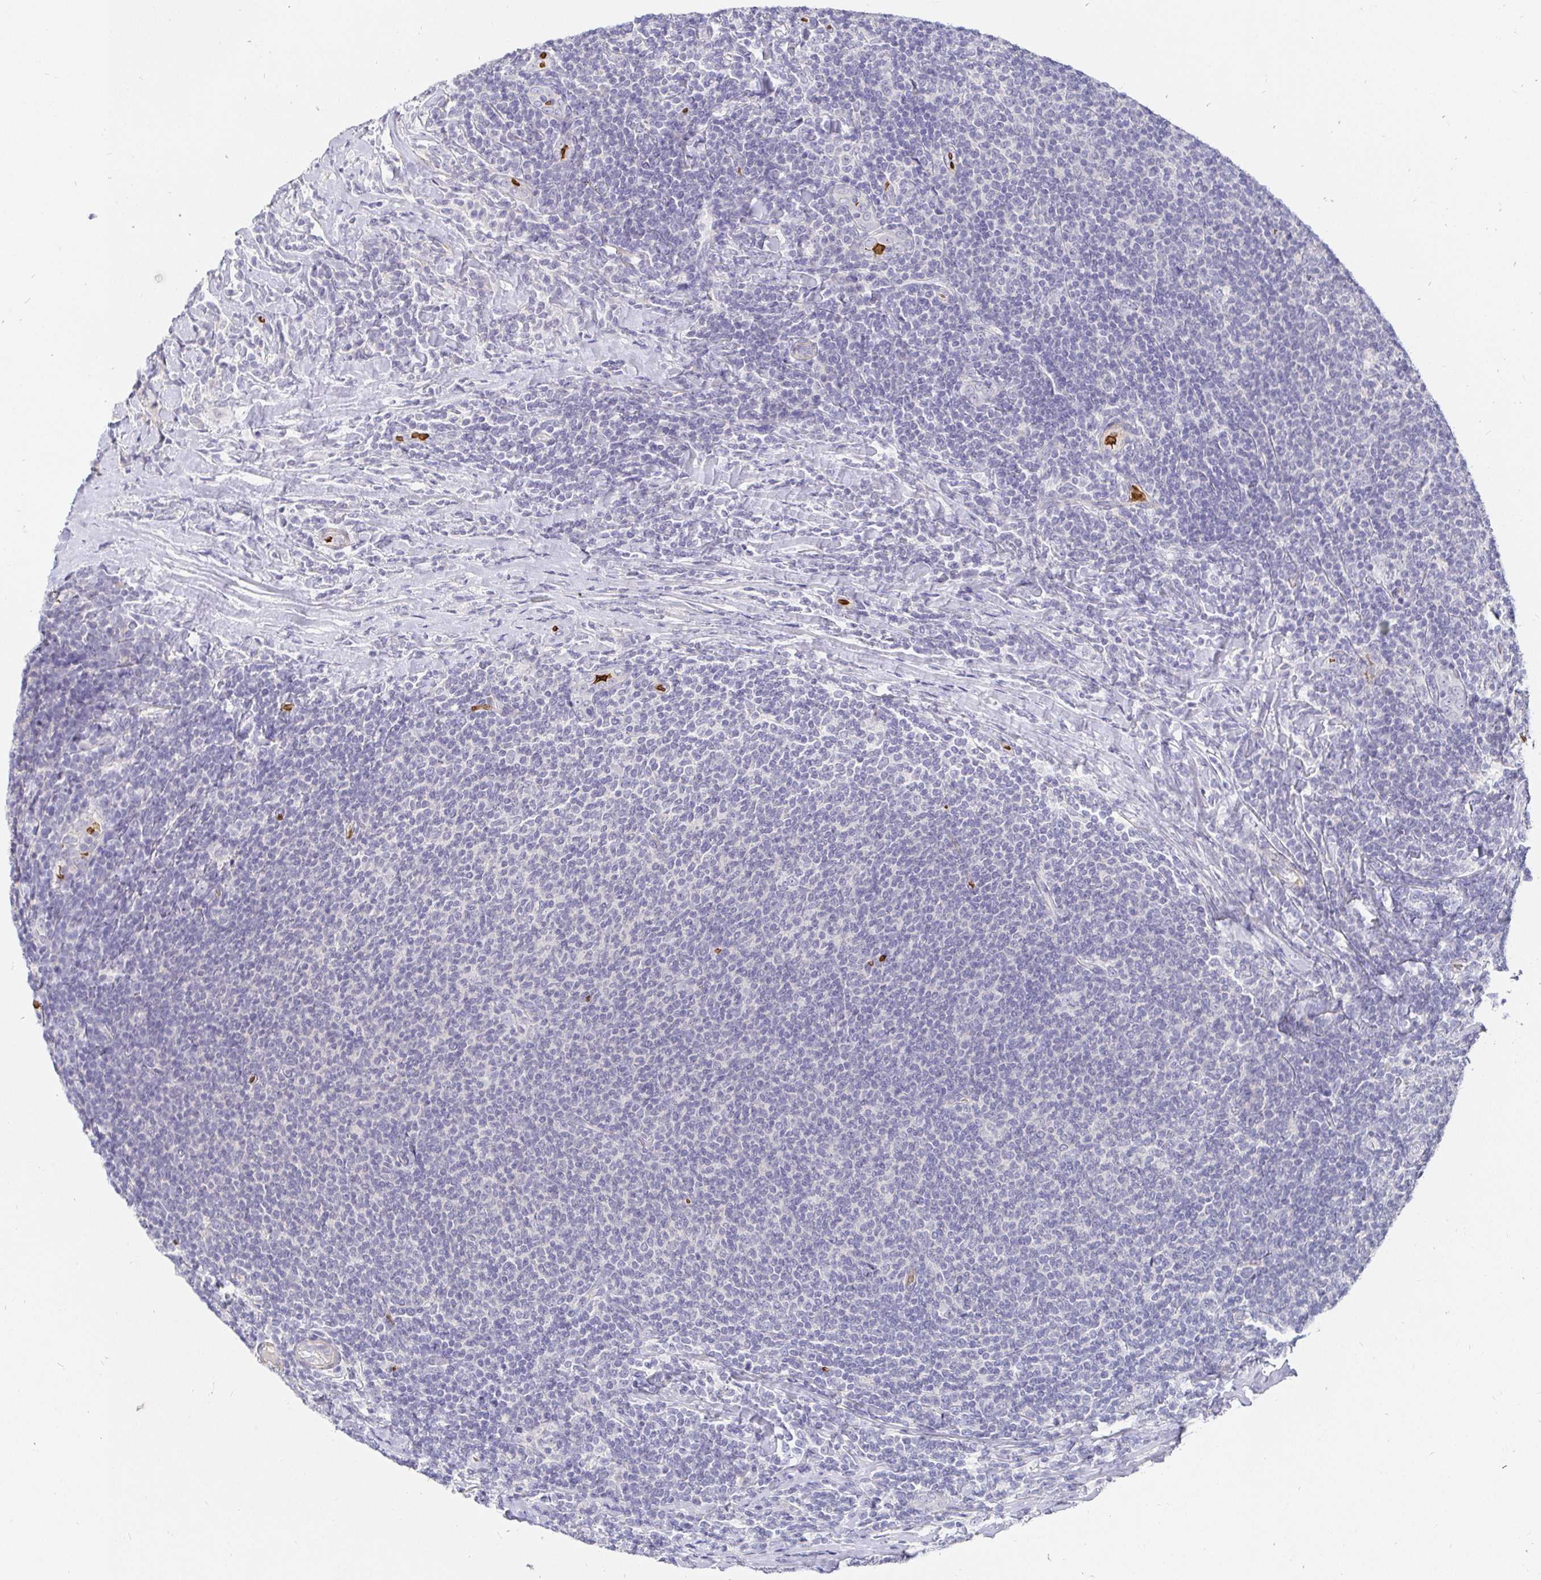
{"staining": {"intensity": "negative", "quantity": "none", "location": "none"}, "tissue": "lymphoma", "cell_type": "Tumor cells", "image_type": "cancer", "snomed": [{"axis": "morphology", "description": "Malignant lymphoma, non-Hodgkin's type, Low grade"}, {"axis": "topography", "description": "Lymph node"}], "caption": "Immunohistochemistry (IHC) histopathology image of malignant lymphoma, non-Hodgkin's type (low-grade) stained for a protein (brown), which displays no staining in tumor cells.", "gene": "FGF21", "patient": {"sex": "male", "age": 52}}